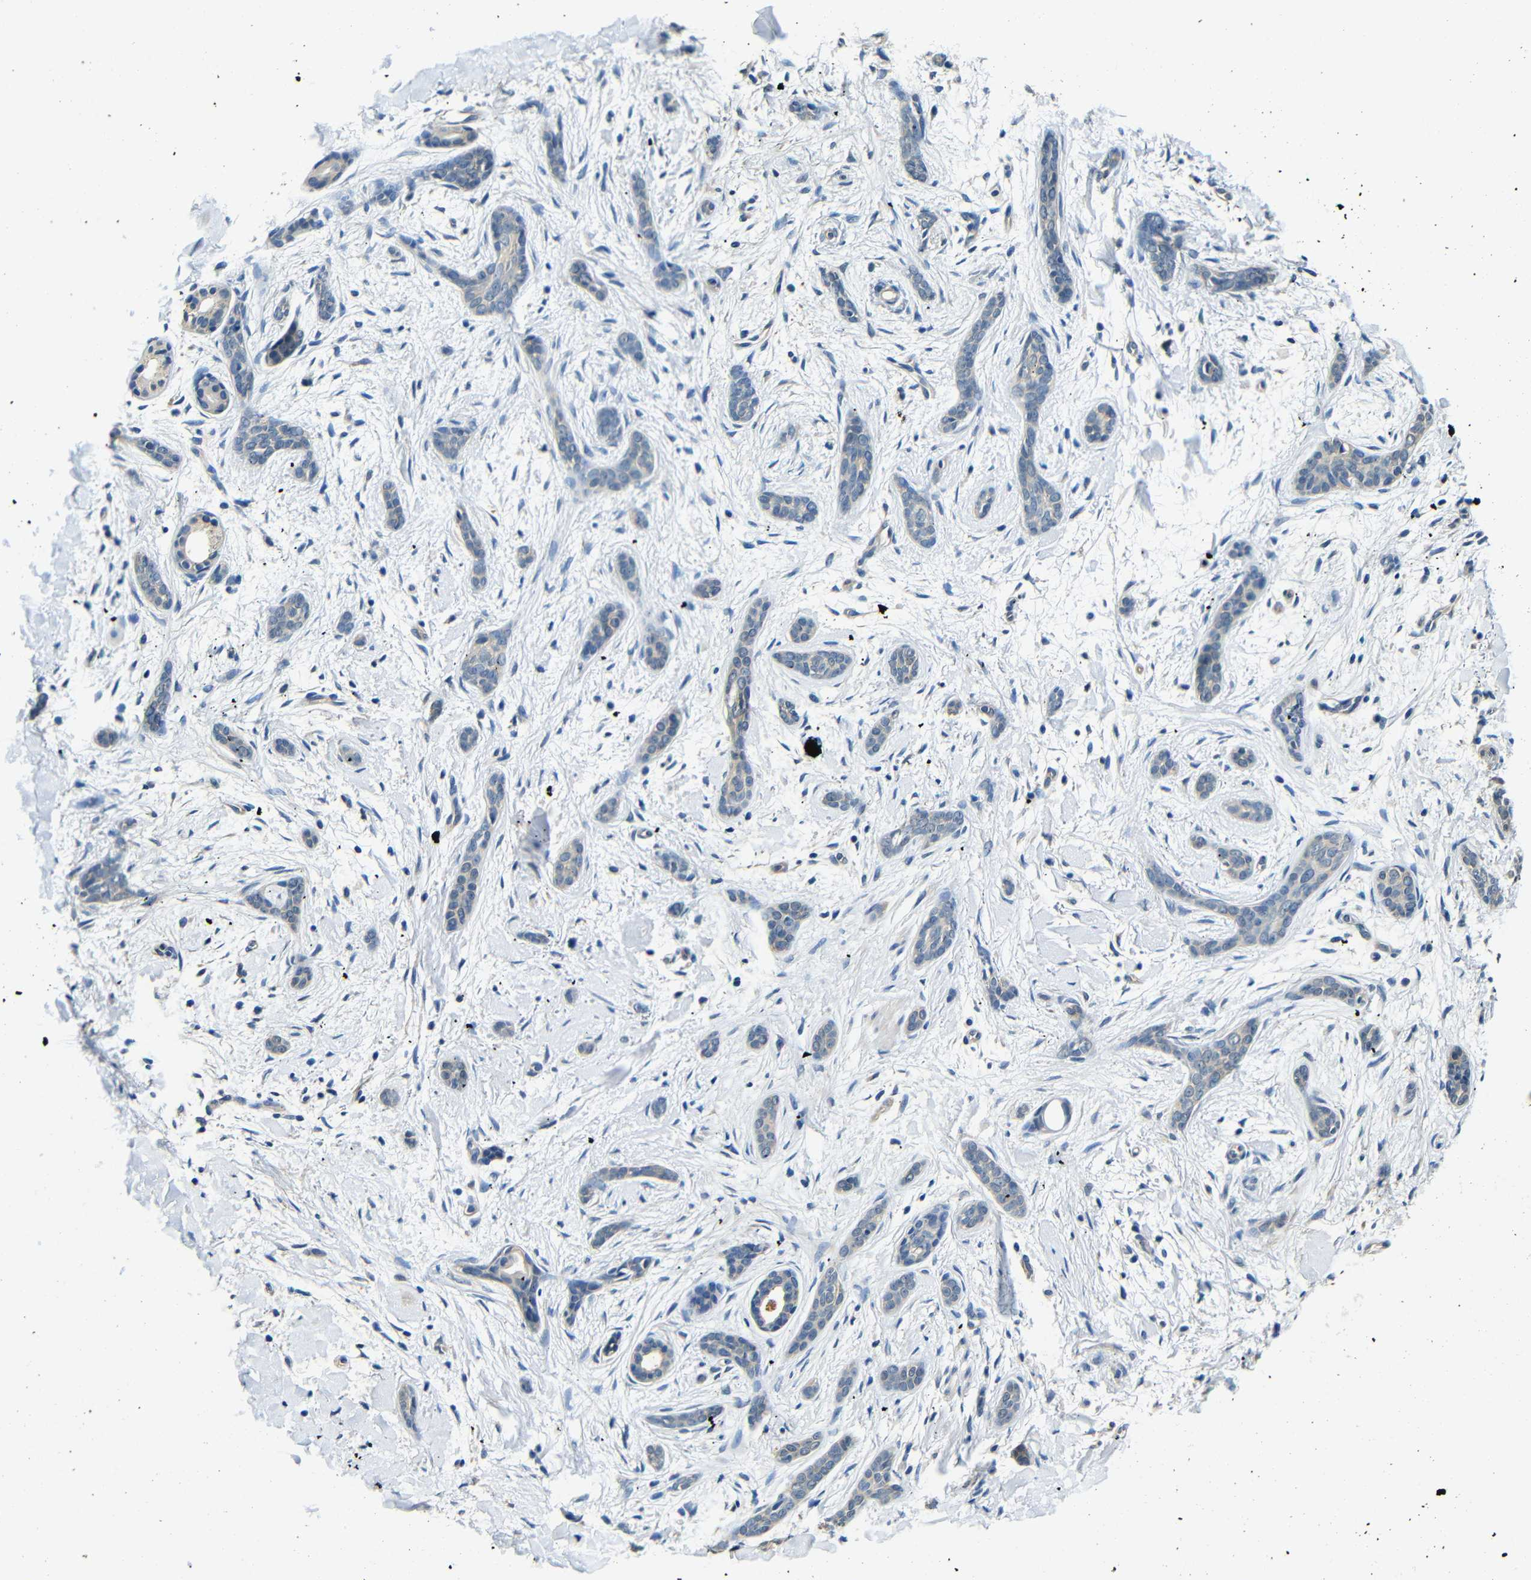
{"staining": {"intensity": "negative", "quantity": "none", "location": "none"}, "tissue": "skin cancer", "cell_type": "Tumor cells", "image_type": "cancer", "snomed": [{"axis": "morphology", "description": "Basal cell carcinoma"}, {"axis": "morphology", "description": "Adnexal tumor, benign"}, {"axis": "topography", "description": "Skin"}], "caption": "IHC photomicrograph of neoplastic tissue: human skin cancer (basal cell carcinoma) stained with DAB (3,3'-diaminobenzidine) displays no significant protein staining in tumor cells.", "gene": "ADAP1", "patient": {"sex": "female", "age": 42}}